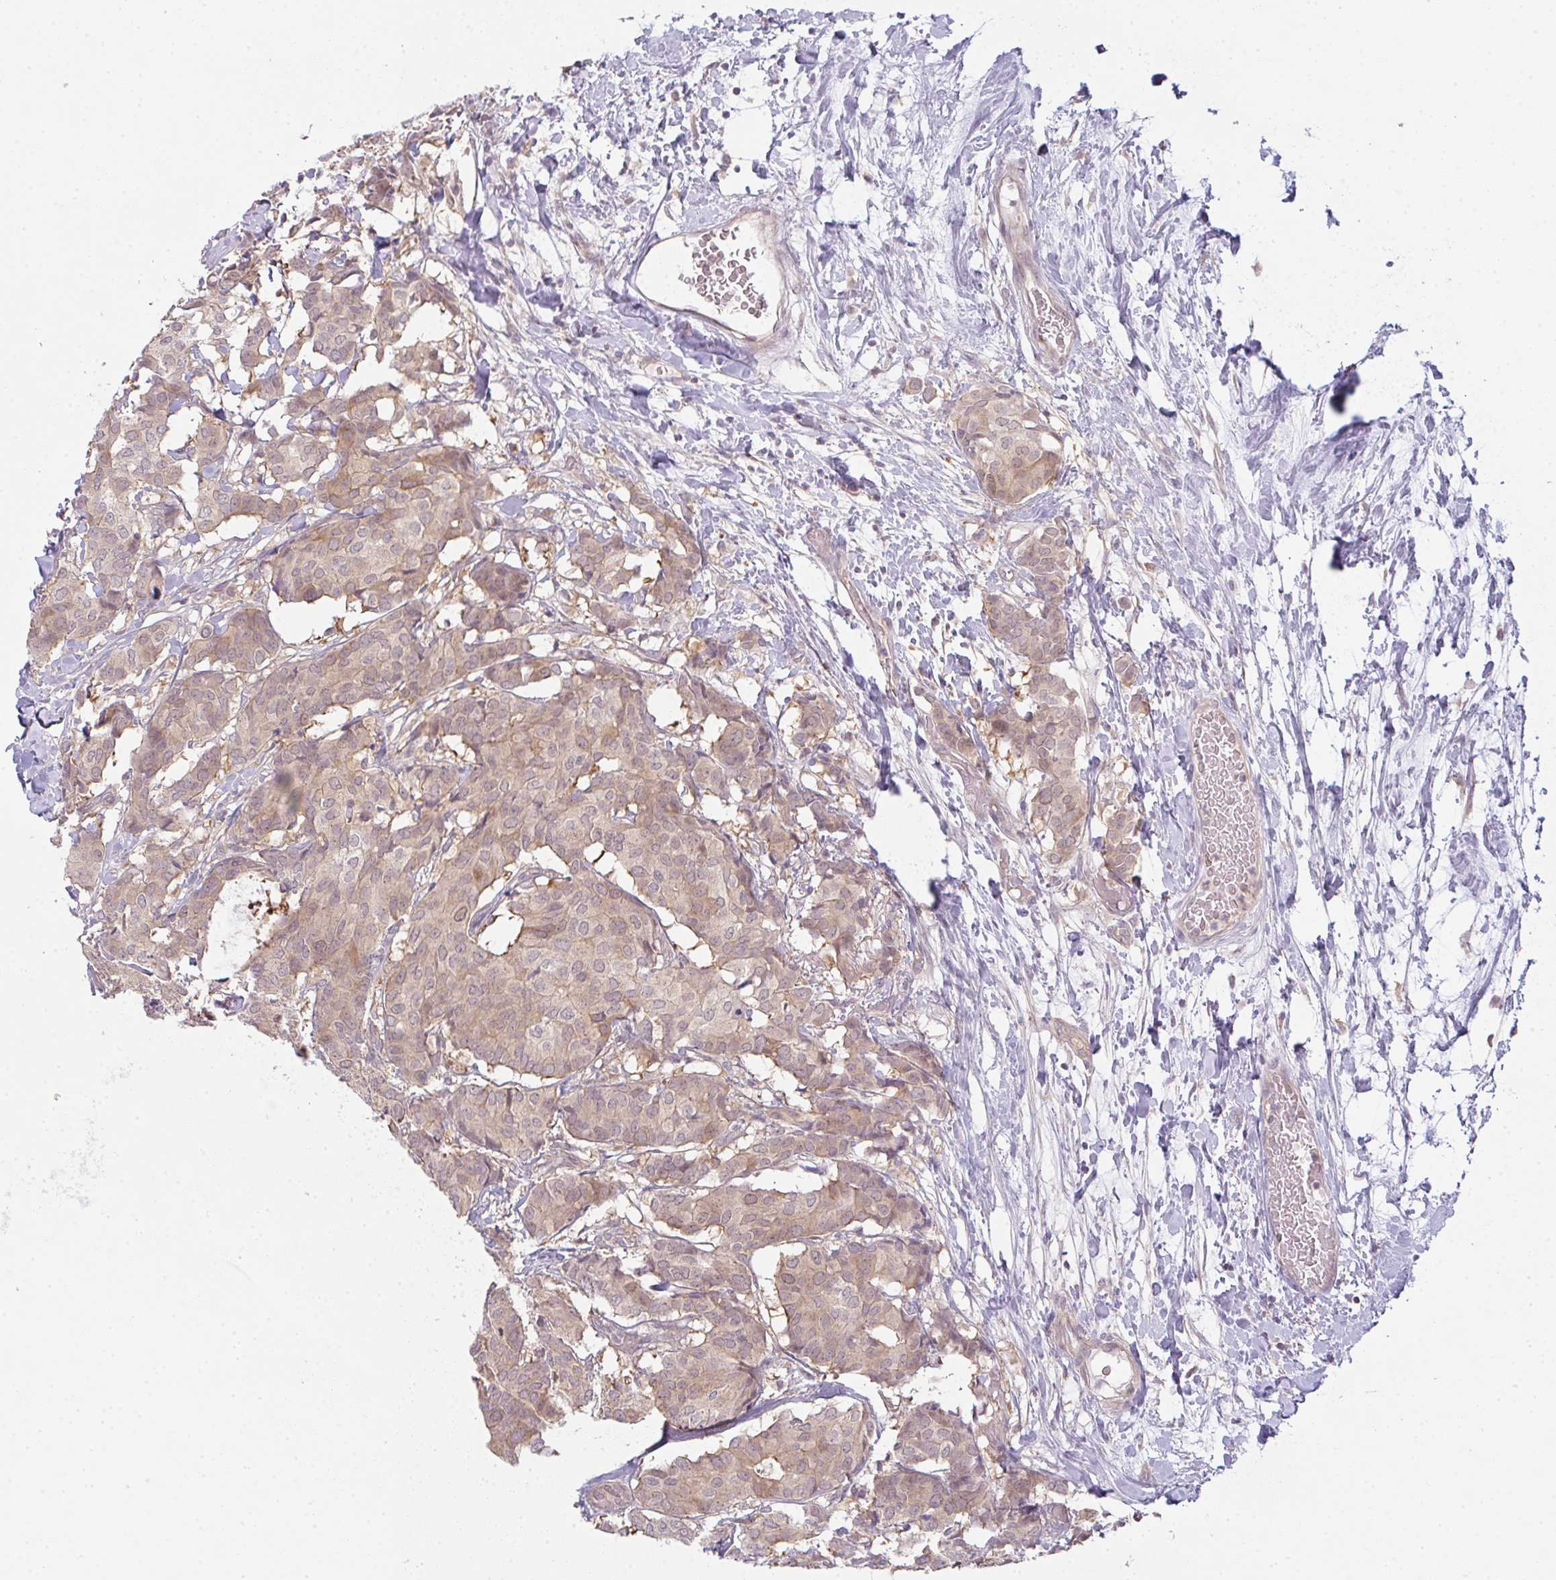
{"staining": {"intensity": "weak", "quantity": "25%-75%", "location": "cytoplasmic/membranous"}, "tissue": "breast cancer", "cell_type": "Tumor cells", "image_type": "cancer", "snomed": [{"axis": "morphology", "description": "Duct carcinoma"}, {"axis": "topography", "description": "Breast"}], "caption": "A brown stain labels weak cytoplasmic/membranous staining of a protein in human breast cancer (intraductal carcinoma) tumor cells. (DAB IHC, brown staining for protein, blue staining for nuclei).", "gene": "CSE1L", "patient": {"sex": "female", "age": 75}}